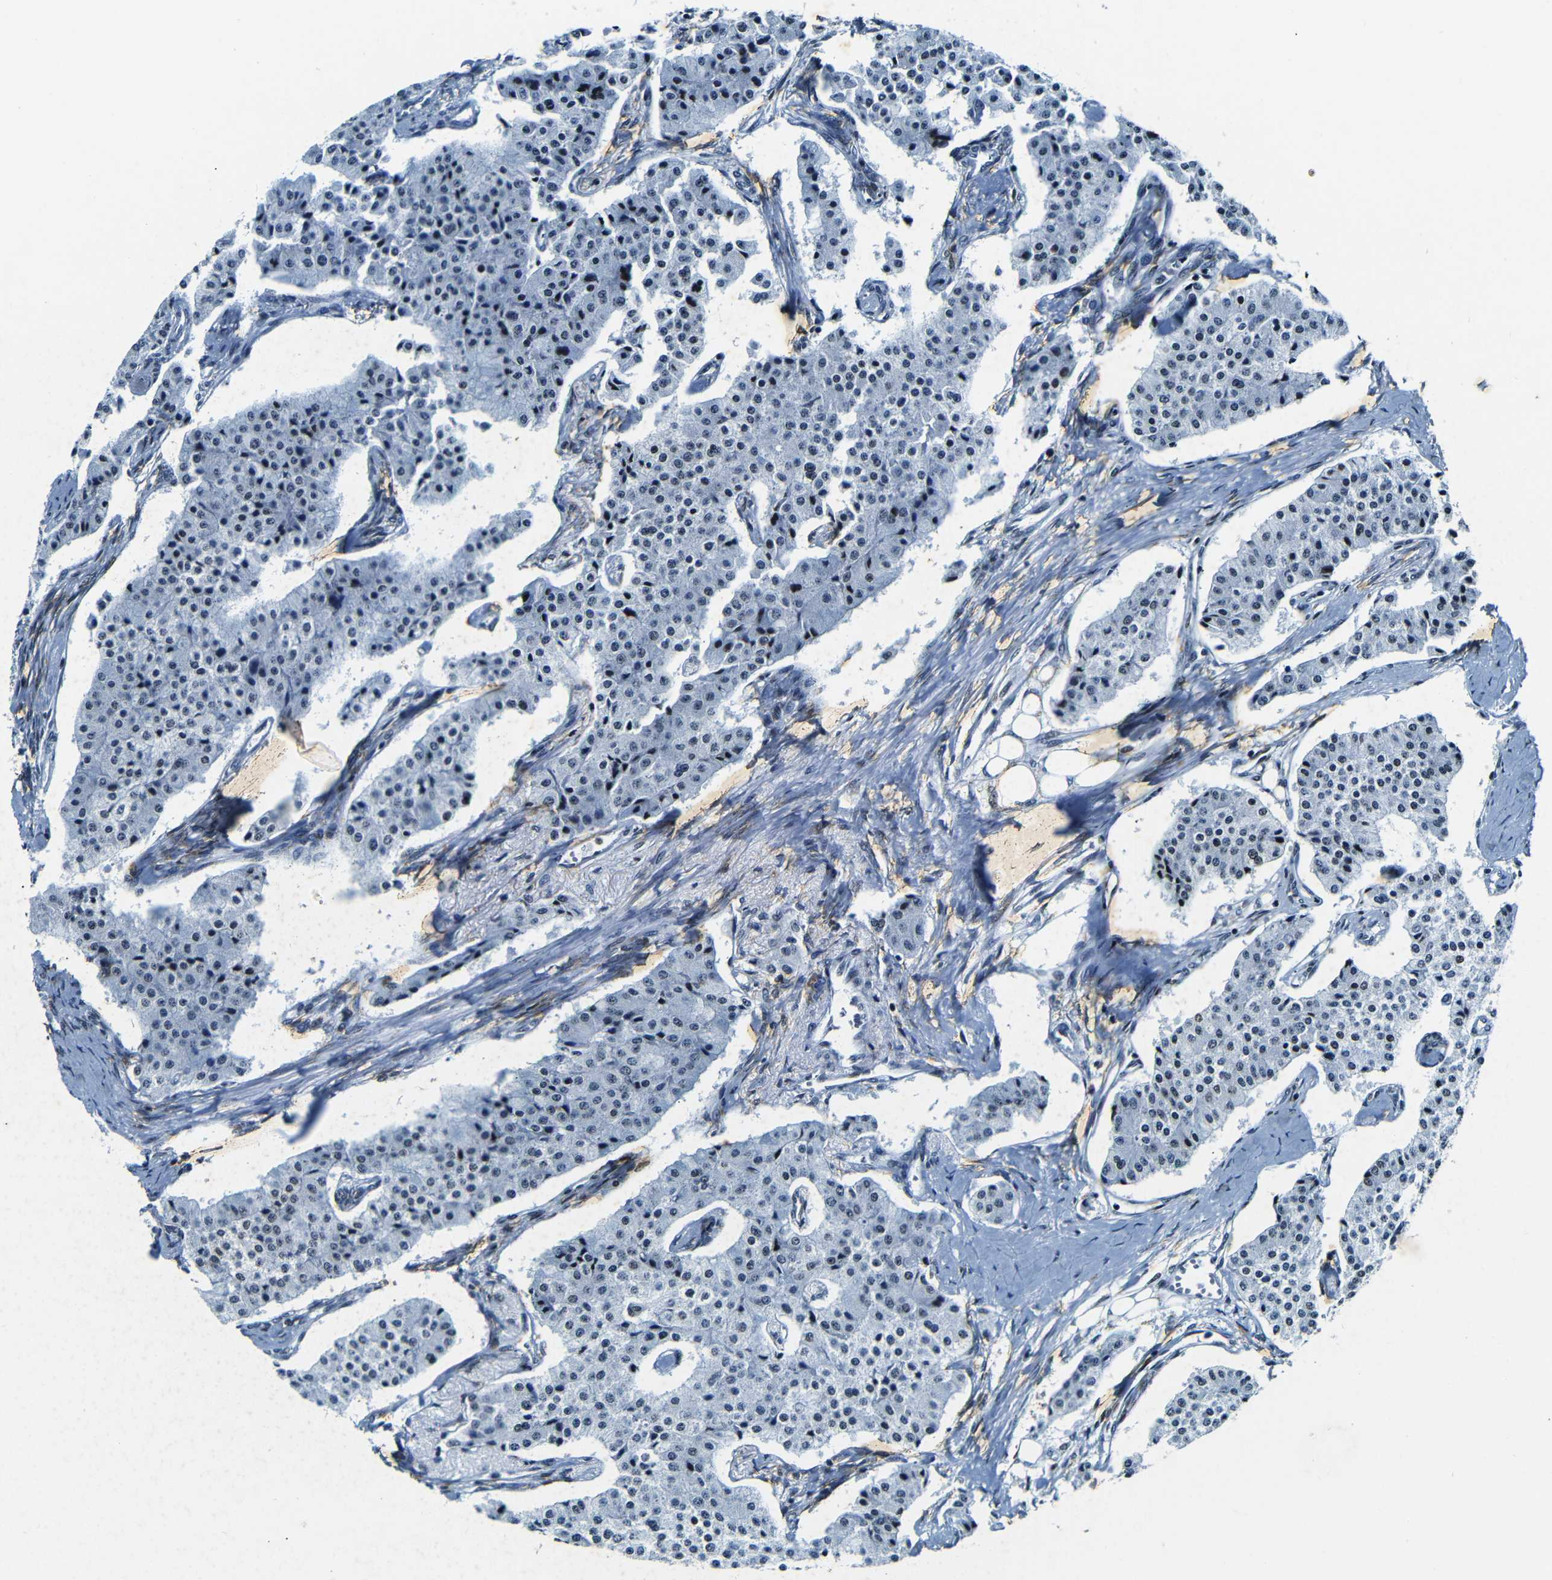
{"staining": {"intensity": "weak", "quantity": "<25%", "location": "nuclear"}, "tissue": "carcinoid", "cell_type": "Tumor cells", "image_type": "cancer", "snomed": [{"axis": "morphology", "description": "Carcinoid, malignant, NOS"}, {"axis": "topography", "description": "Colon"}], "caption": "This photomicrograph is of carcinoid stained with immunohistochemistry (IHC) to label a protein in brown with the nuclei are counter-stained blue. There is no positivity in tumor cells.", "gene": "SRSF1", "patient": {"sex": "female", "age": 52}}